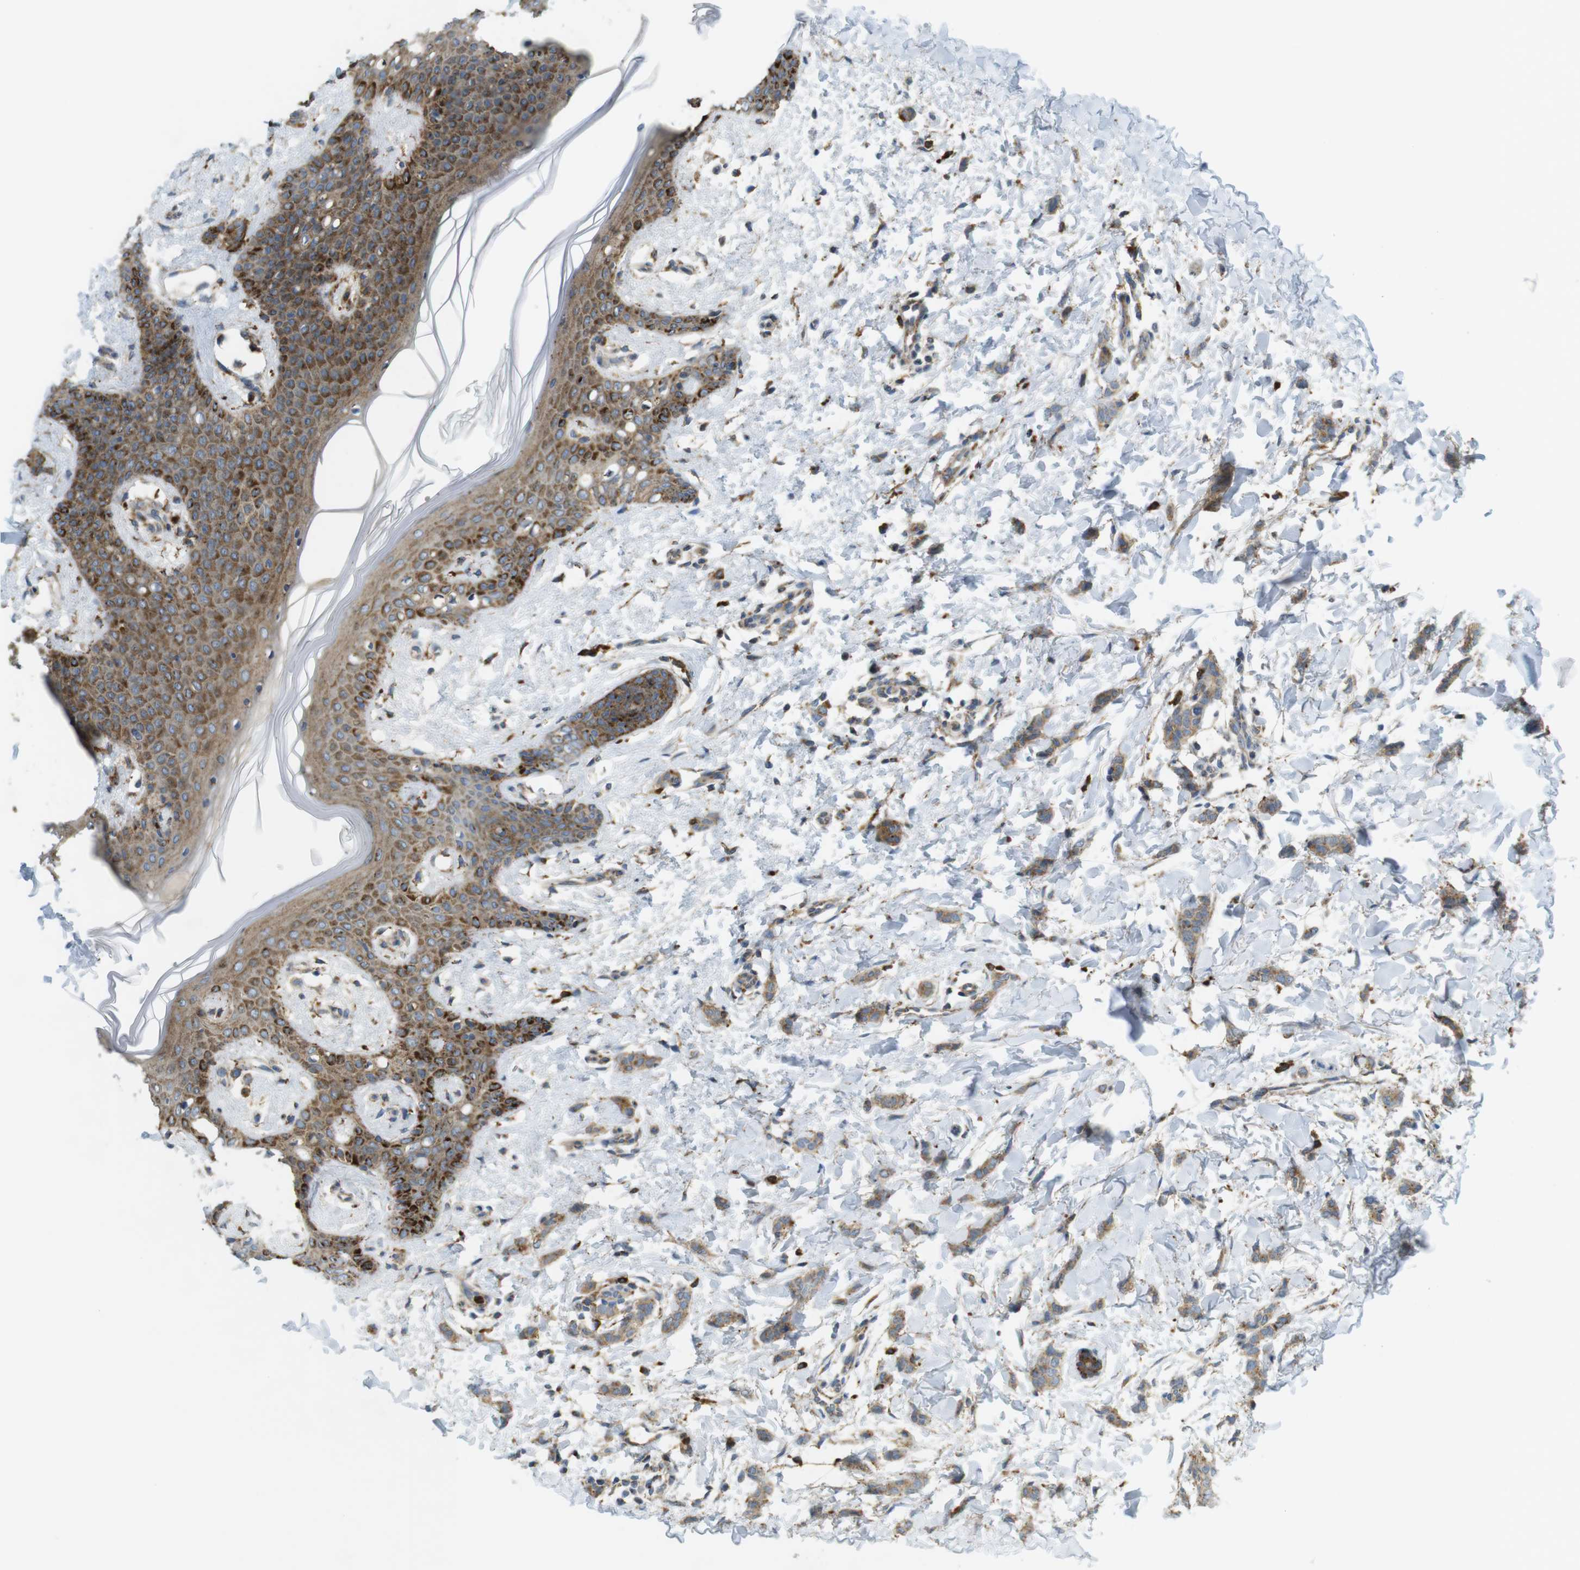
{"staining": {"intensity": "moderate", "quantity": ">75%", "location": "cytoplasmic/membranous"}, "tissue": "breast cancer", "cell_type": "Tumor cells", "image_type": "cancer", "snomed": [{"axis": "morphology", "description": "Lobular carcinoma"}, {"axis": "topography", "description": "Skin"}, {"axis": "topography", "description": "Breast"}], "caption": "Immunohistochemistry photomicrograph of neoplastic tissue: breast cancer stained using IHC demonstrates medium levels of moderate protein expression localized specifically in the cytoplasmic/membranous of tumor cells, appearing as a cytoplasmic/membranous brown color.", "gene": "LAMP1", "patient": {"sex": "female", "age": 46}}